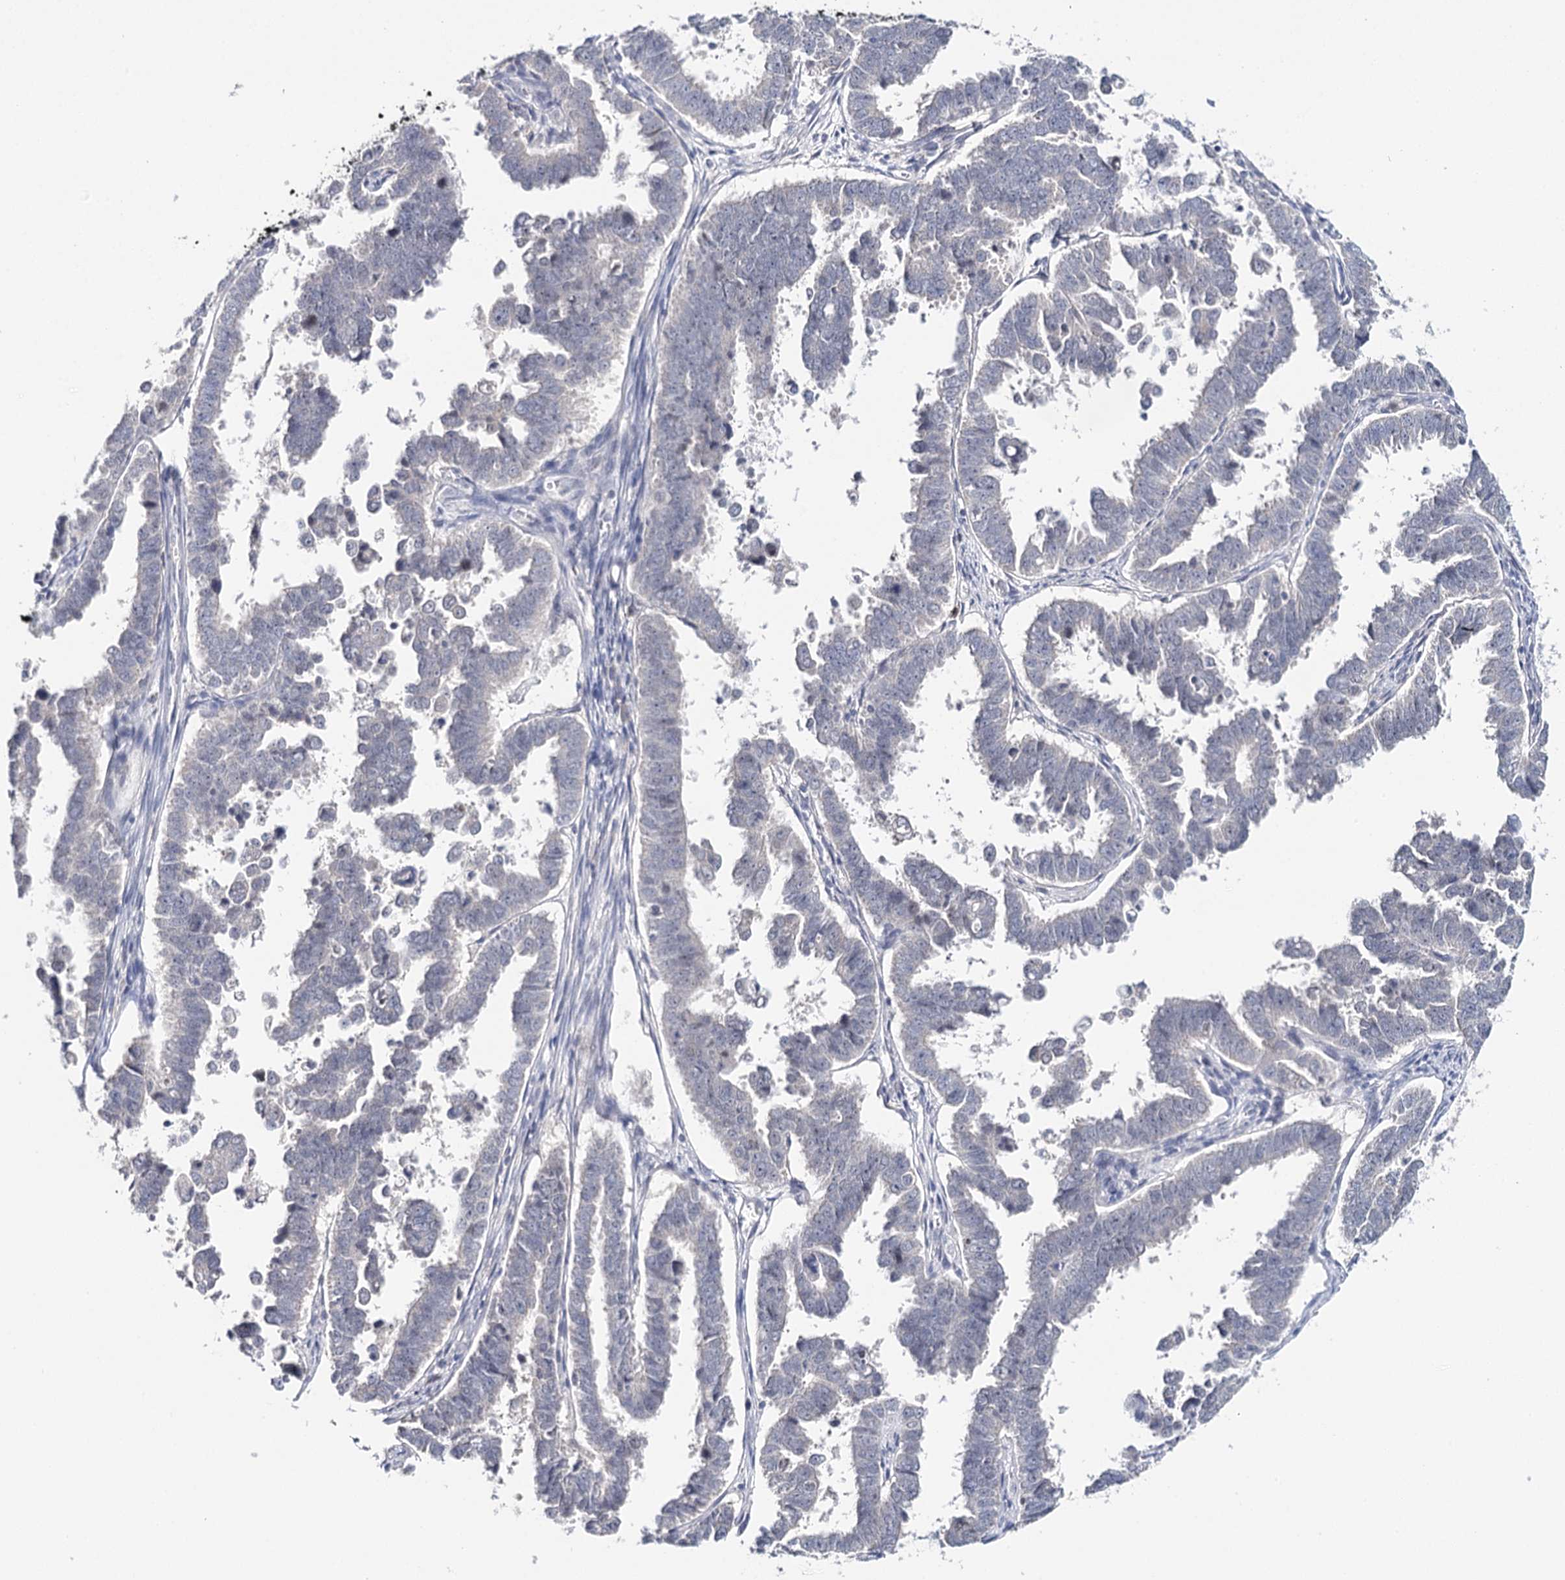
{"staining": {"intensity": "negative", "quantity": "none", "location": "none"}, "tissue": "endometrial cancer", "cell_type": "Tumor cells", "image_type": "cancer", "snomed": [{"axis": "morphology", "description": "Adenocarcinoma, NOS"}, {"axis": "topography", "description": "Endometrium"}], "caption": "Tumor cells show no significant protein positivity in adenocarcinoma (endometrial).", "gene": "TP53", "patient": {"sex": "female", "age": 75}}